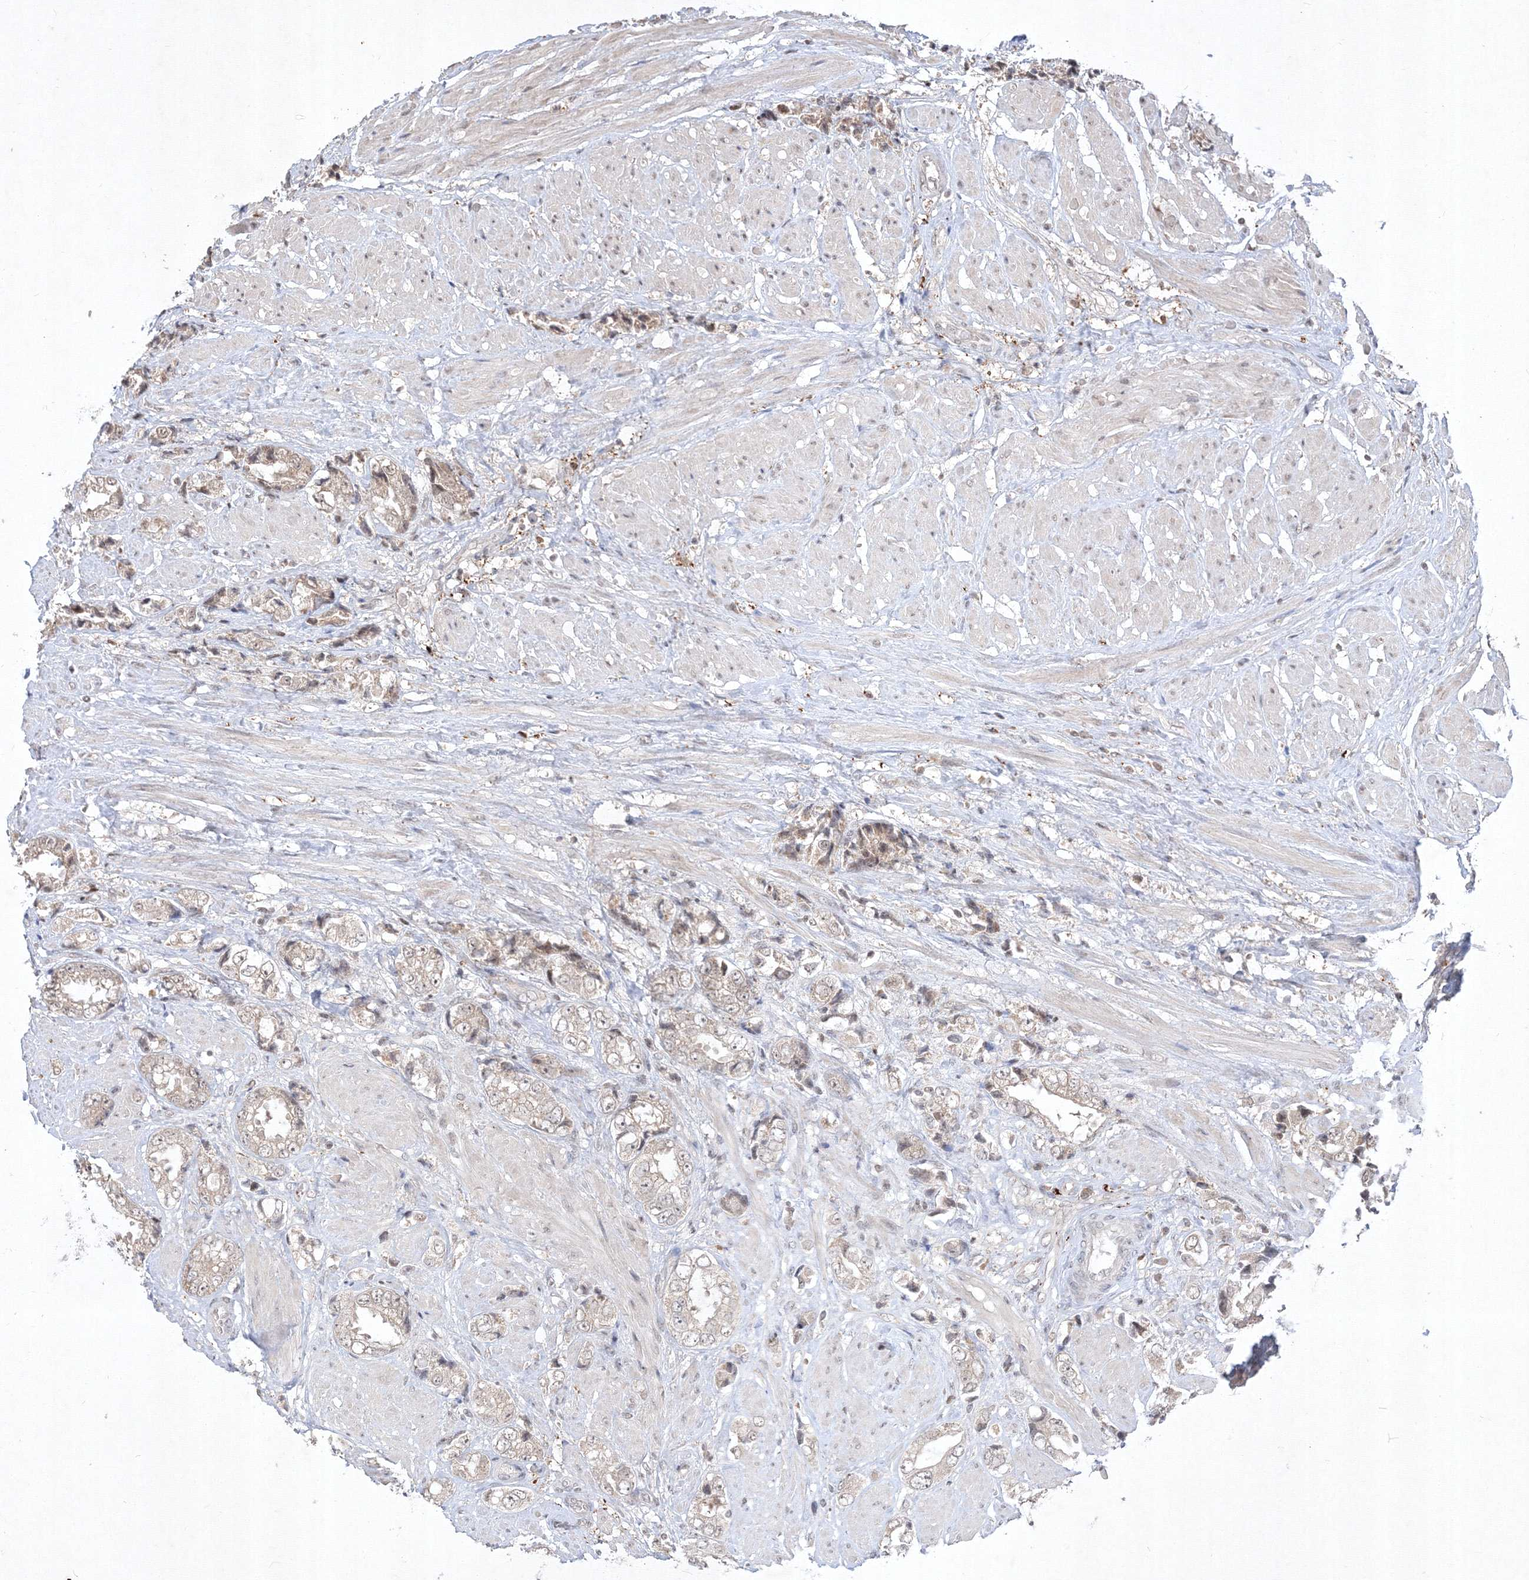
{"staining": {"intensity": "negative", "quantity": "none", "location": "none"}, "tissue": "prostate cancer", "cell_type": "Tumor cells", "image_type": "cancer", "snomed": [{"axis": "morphology", "description": "Adenocarcinoma, High grade"}, {"axis": "topography", "description": "Prostate"}], "caption": "The immunohistochemistry image has no significant staining in tumor cells of prostate high-grade adenocarcinoma tissue. Brightfield microscopy of IHC stained with DAB (brown) and hematoxylin (blue), captured at high magnification.", "gene": "TAB1", "patient": {"sex": "male", "age": 61}}